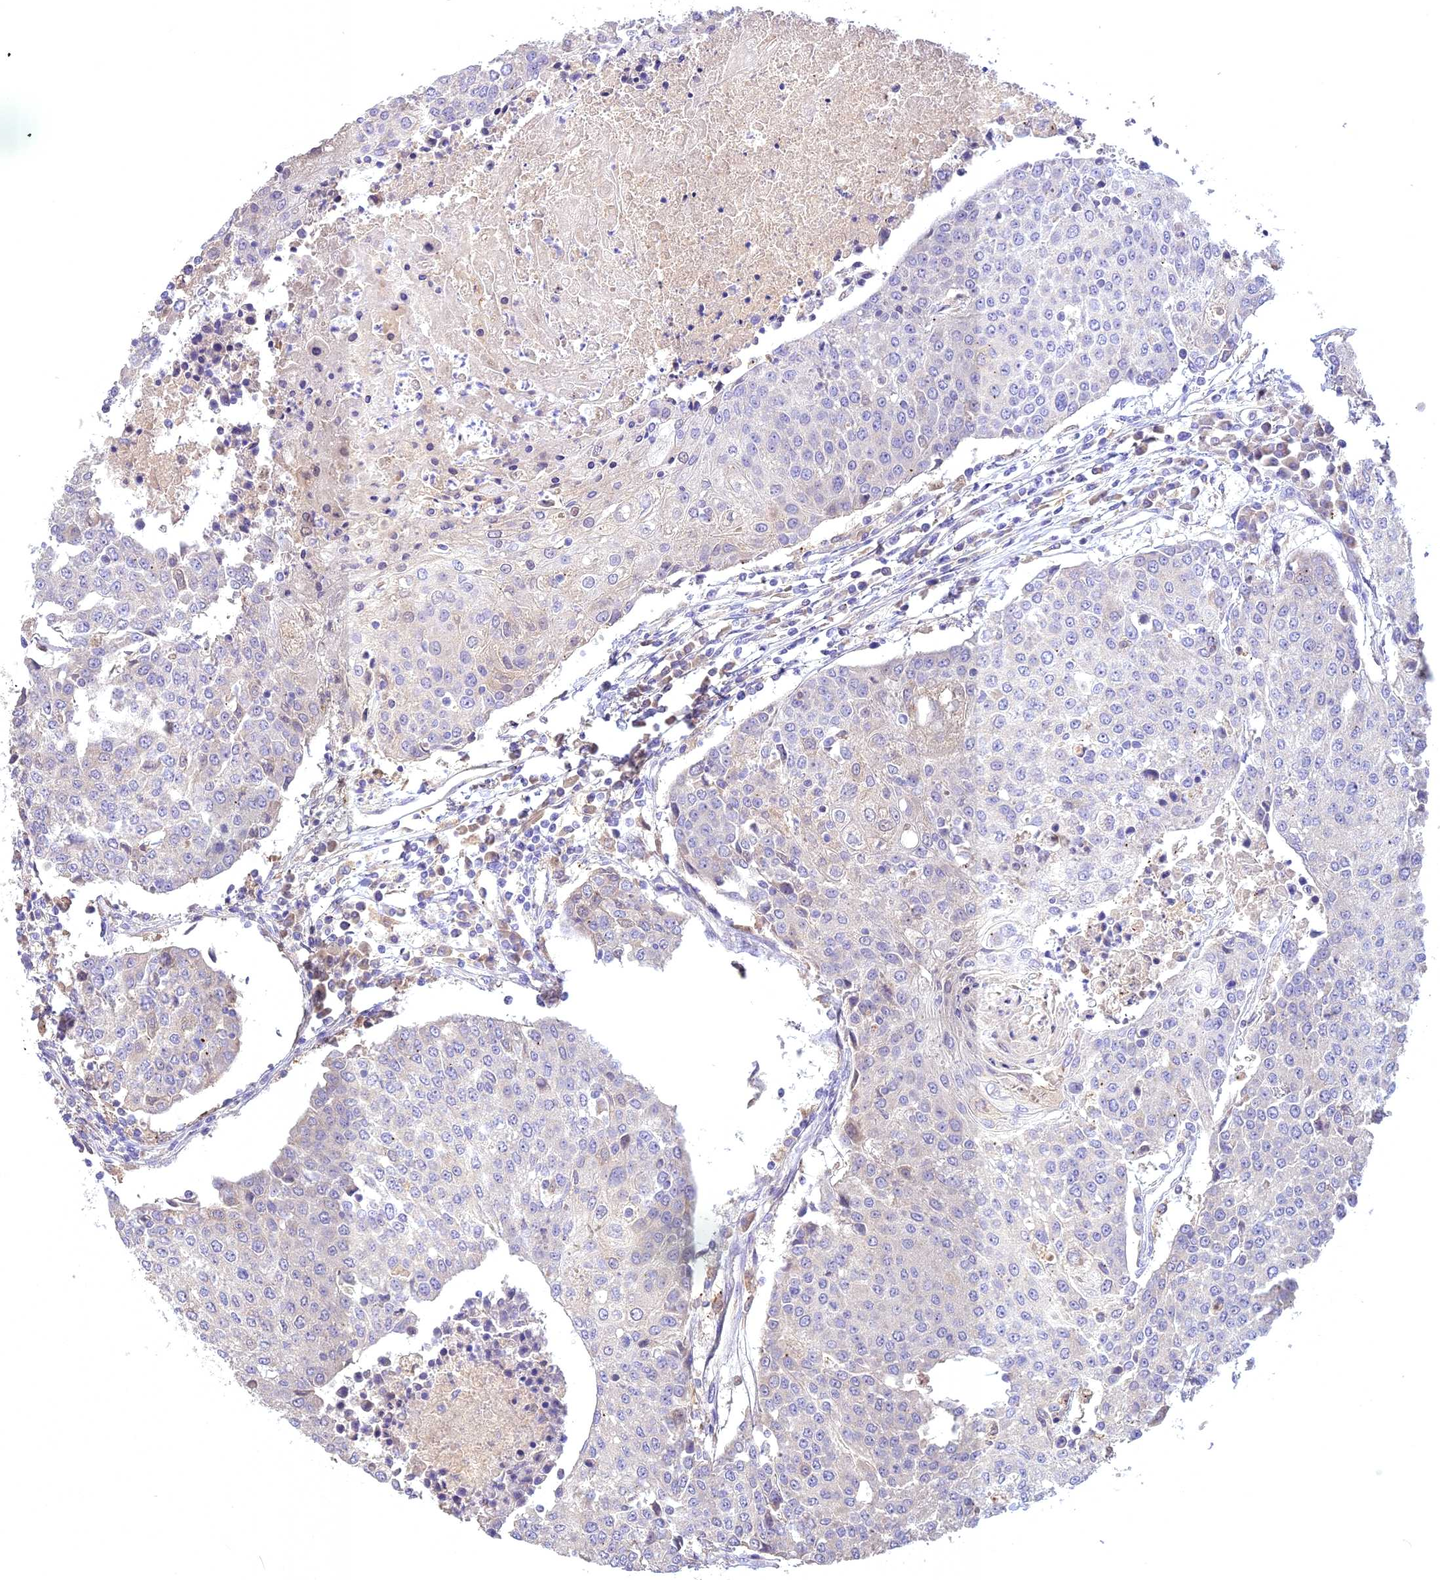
{"staining": {"intensity": "negative", "quantity": "none", "location": "none"}, "tissue": "urothelial cancer", "cell_type": "Tumor cells", "image_type": "cancer", "snomed": [{"axis": "morphology", "description": "Urothelial carcinoma, High grade"}, {"axis": "topography", "description": "Urinary bladder"}], "caption": "Photomicrograph shows no protein expression in tumor cells of high-grade urothelial carcinoma tissue. (DAB (3,3'-diaminobenzidine) immunohistochemistry (IHC) visualized using brightfield microscopy, high magnification).", "gene": "NUDT8", "patient": {"sex": "female", "age": 85}}